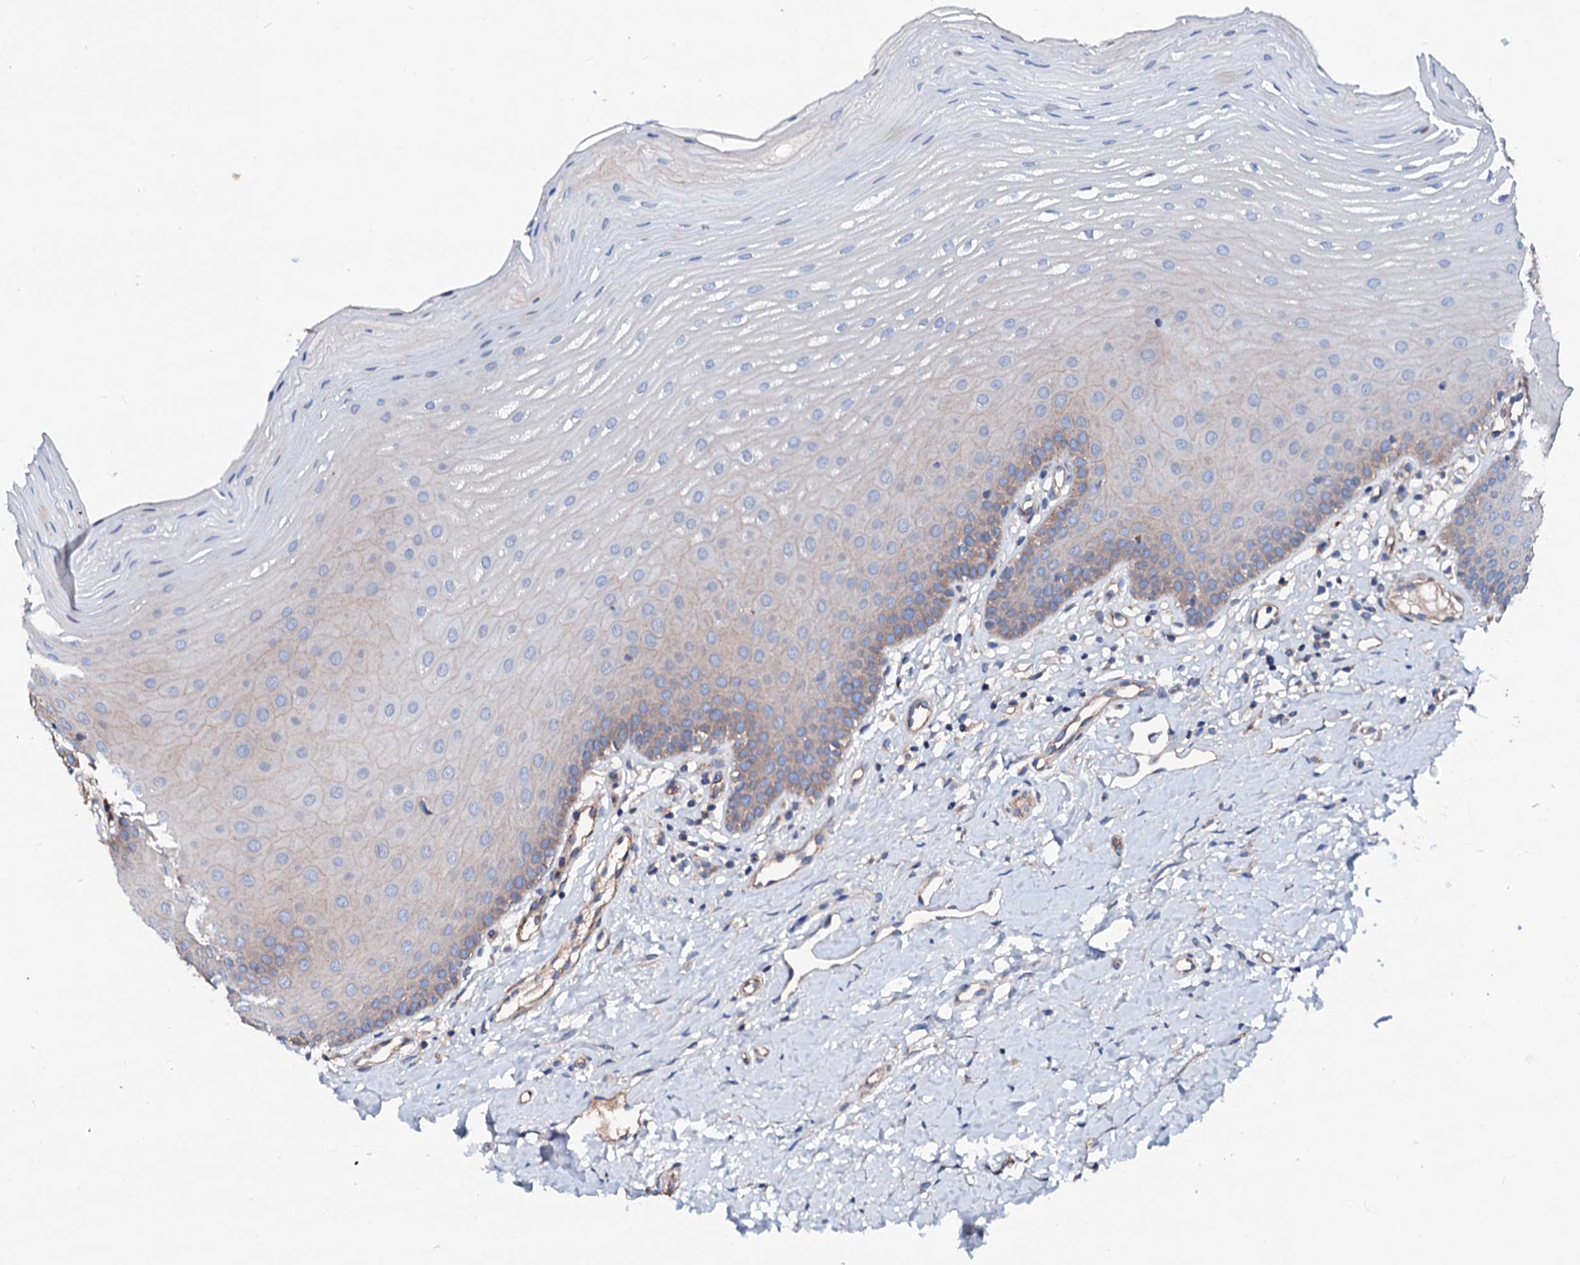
{"staining": {"intensity": "weak", "quantity": "25%-75%", "location": "cytoplasmic/membranous"}, "tissue": "oral mucosa", "cell_type": "Squamous epithelial cells", "image_type": "normal", "snomed": [{"axis": "morphology", "description": "Normal tissue, NOS"}, {"axis": "topography", "description": "Oral tissue"}], "caption": "An immunohistochemistry (IHC) image of normal tissue is shown. Protein staining in brown labels weak cytoplasmic/membranous positivity in oral mucosa within squamous epithelial cells.", "gene": "TBCEL", "patient": {"sex": "female", "age": 39}}